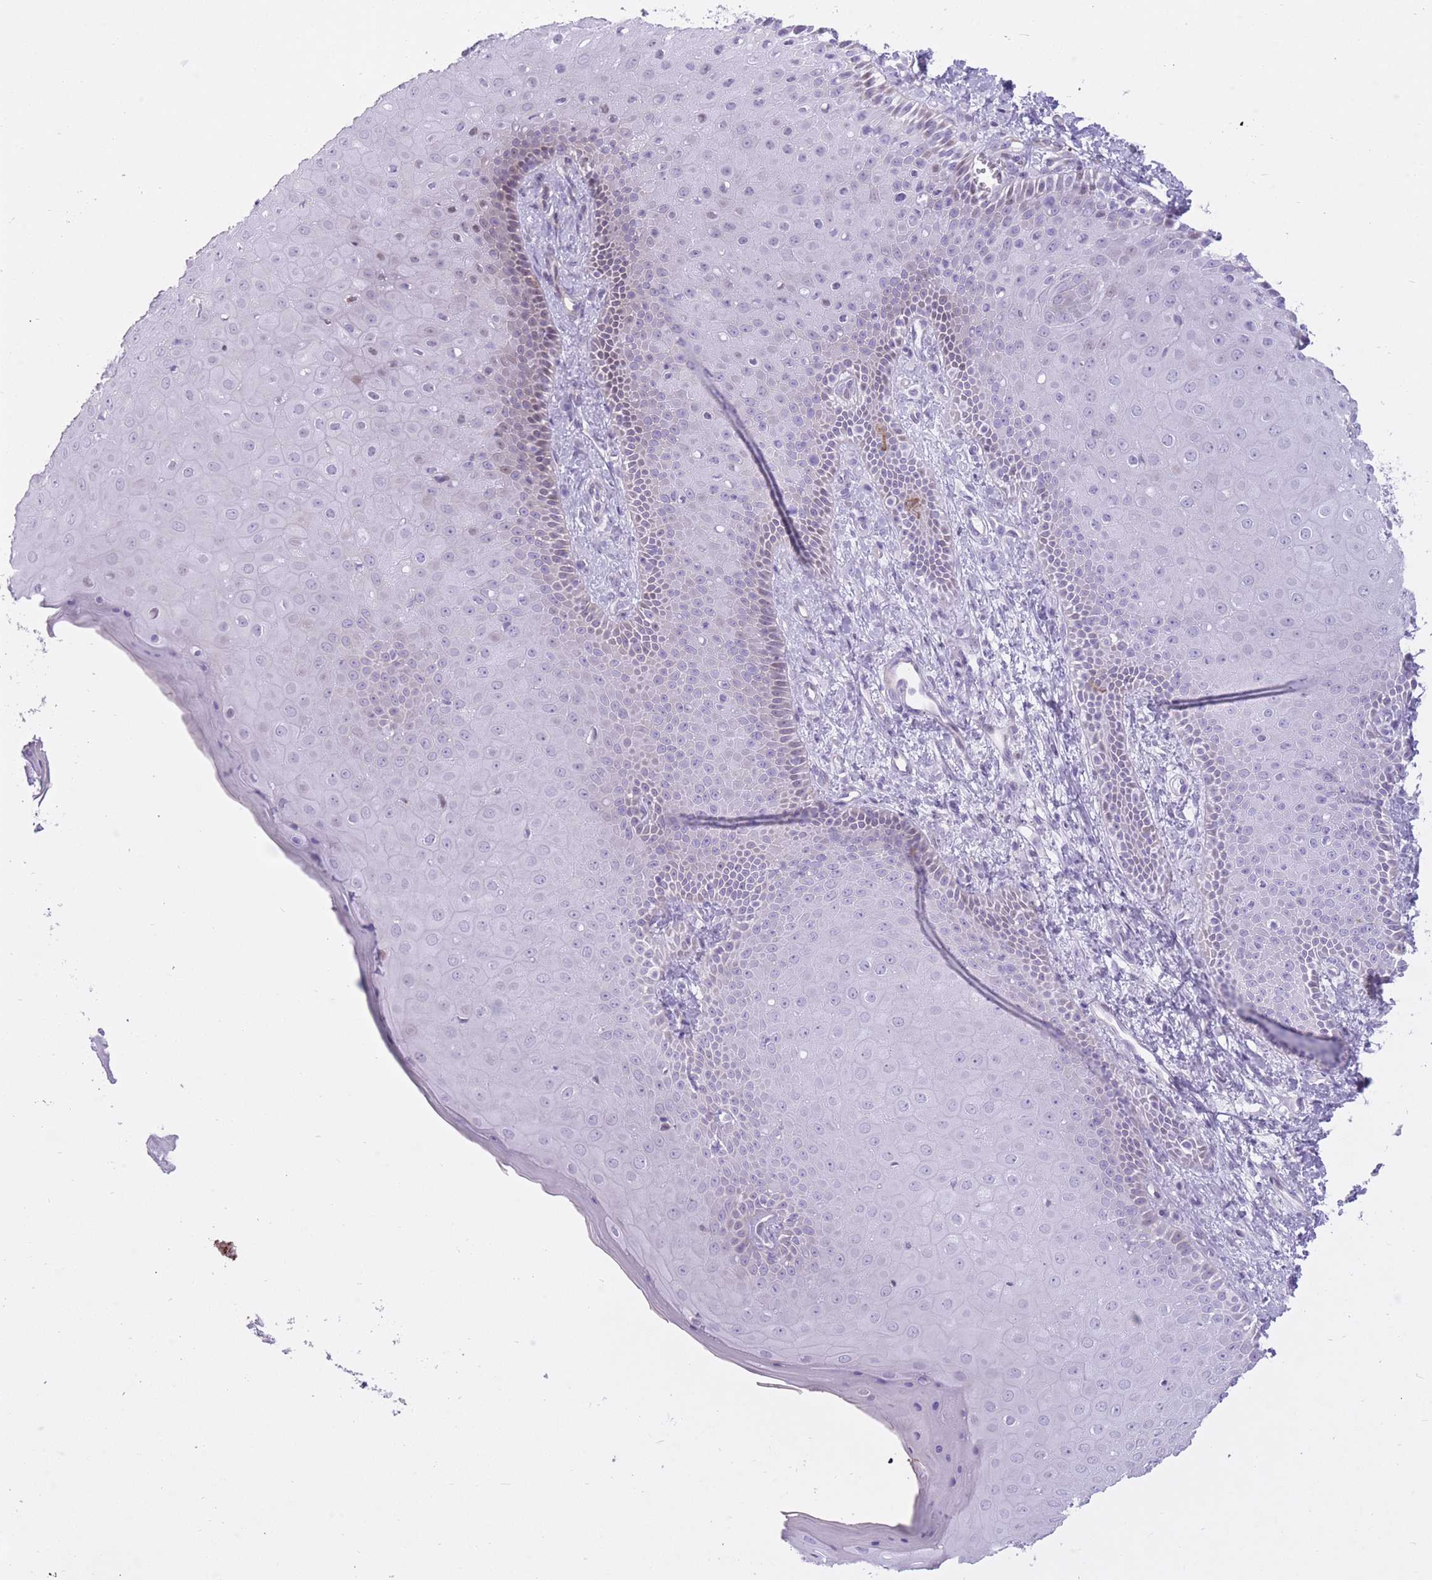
{"staining": {"intensity": "negative", "quantity": "none", "location": "none"}, "tissue": "skin", "cell_type": "Epidermal cells", "image_type": "normal", "snomed": [{"axis": "morphology", "description": "Normal tissue, NOS"}, {"axis": "topography", "description": "Anal"}], "caption": "Immunohistochemistry (IHC) micrograph of benign skin stained for a protein (brown), which reveals no staining in epidermal cells. The staining was performed using DAB (3,3'-diaminobenzidine) to visualize the protein expression in brown, while the nuclei were stained in blue with hematoxylin (Magnification: 20x).", "gene": "WDR70", "patient": {"sex": "male", "age": 80}}